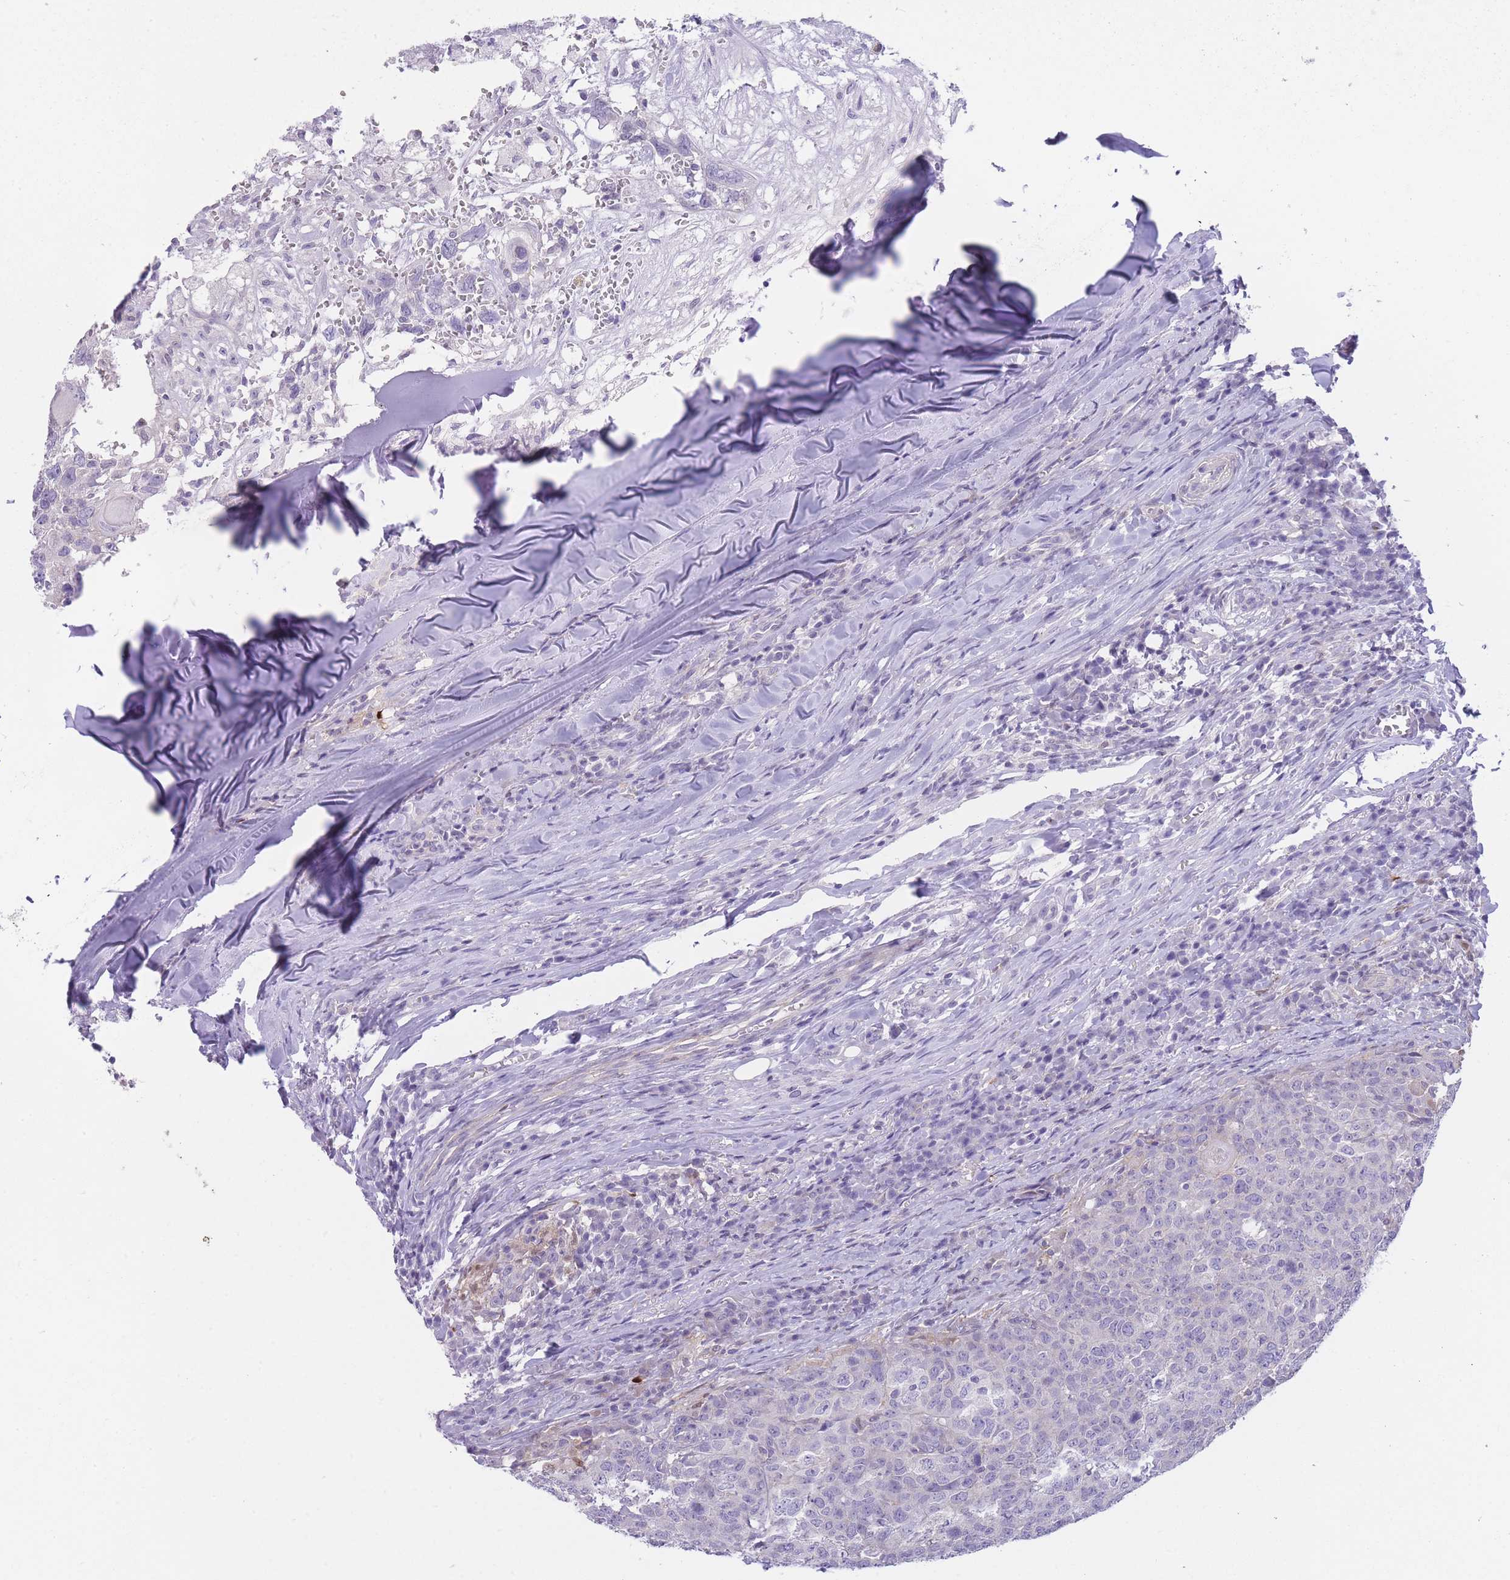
{"staining": {"intensity": "negative", "quantity": "none", "location": "none"}, "tissue": "head and neck cancer", "cell_type": "Tumor cells", "image_type": "cancer", "snomed": [{"axis": "morphology", "description": "Normal tissue, NOS"}, {"axis": "morphology", "description": "Squamous cell carcinoma, NOS"}, {"axis": "topography", "description": "Skeletal muscle"}, {"axis": "topography", "description": "Vascular tissue"}, {"axis": "topography", "description": "Peripheral nerve tissue"}, {"axis": "topography", "description": "Head-Neck"}], "caption": "A high-resolution image shows immunohistochemistry (IHC) staining of head and neck cancer, which demonstrates no significant expression in tumor cells. (DAB (3,3'-diaminobenzidine) immunohistochemistry (IHC) with hematoxylin counter stain).", "gene": "OR11H12", "patient": {"sex": "male", "age": 66}}